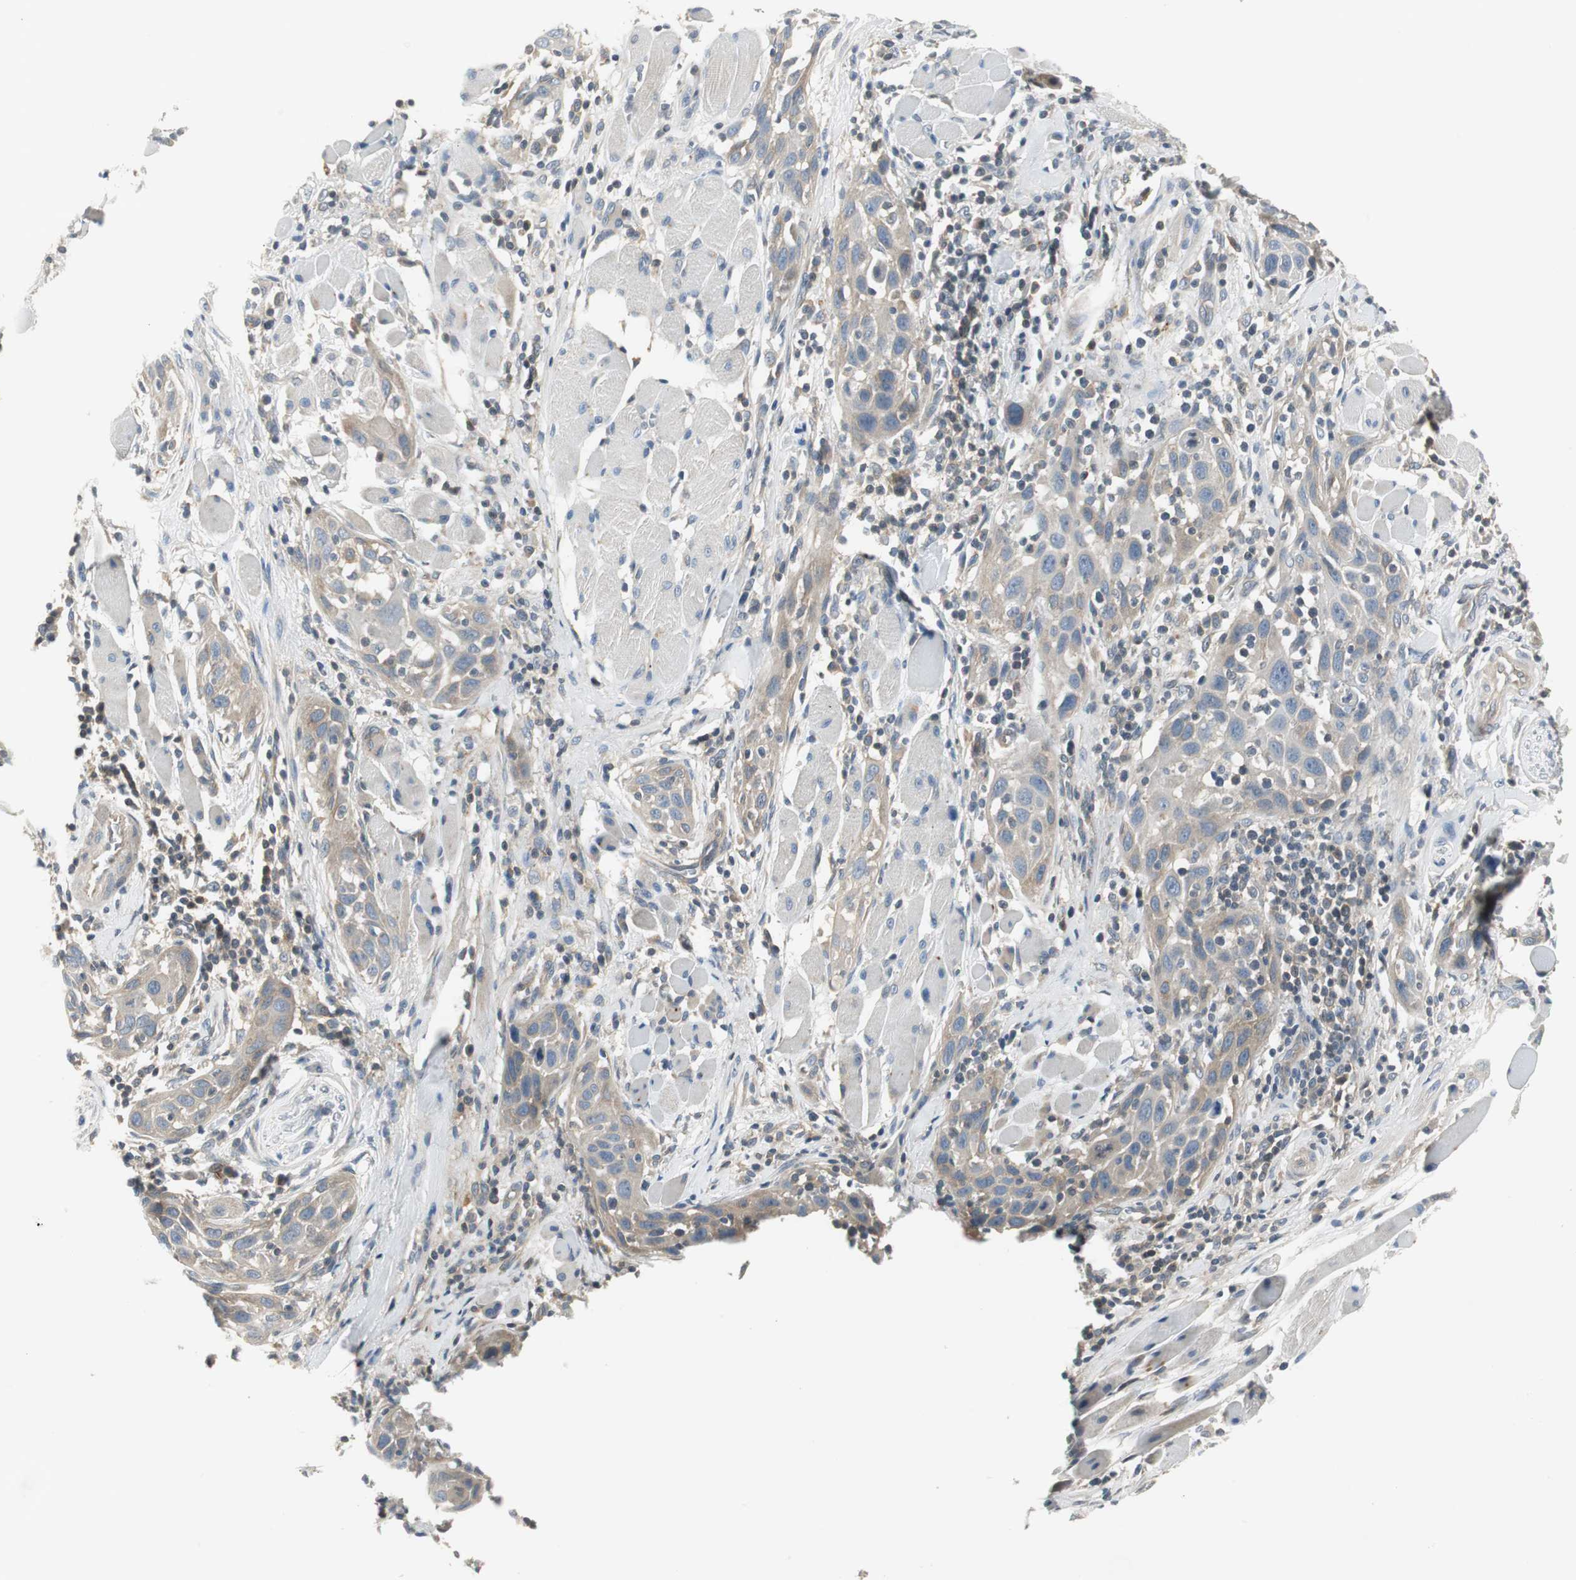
{"staining": {"intensity": "weak", "quantity": ">75%", "location": "cytoplasmic/membranous"}, "tissue": "head and neck cancer", "cell_type": "Tumor cells", "image_type": "cancer", "snomed": [{"axis": "morphology", "description": "Squamous cell carcinoma, NOS"}, {"axis": "topography", "description": "Oral tissue"}, {"axis": "topography", "description": "Head-Neck"}], "caption": "Head and neck cancer (squamous cell carcinoma) tissue demonstrates weak cytoplasmic/membranous expression in approximately >75% of tumor cells, visualized by immunohistochemistry. (DAB (3,3'-diaminobenzidine) = brown stain, brightfield microscopy at high magnification).", "gene": "PRKAA1", "patient": {"sex": "female", "age": 50}}